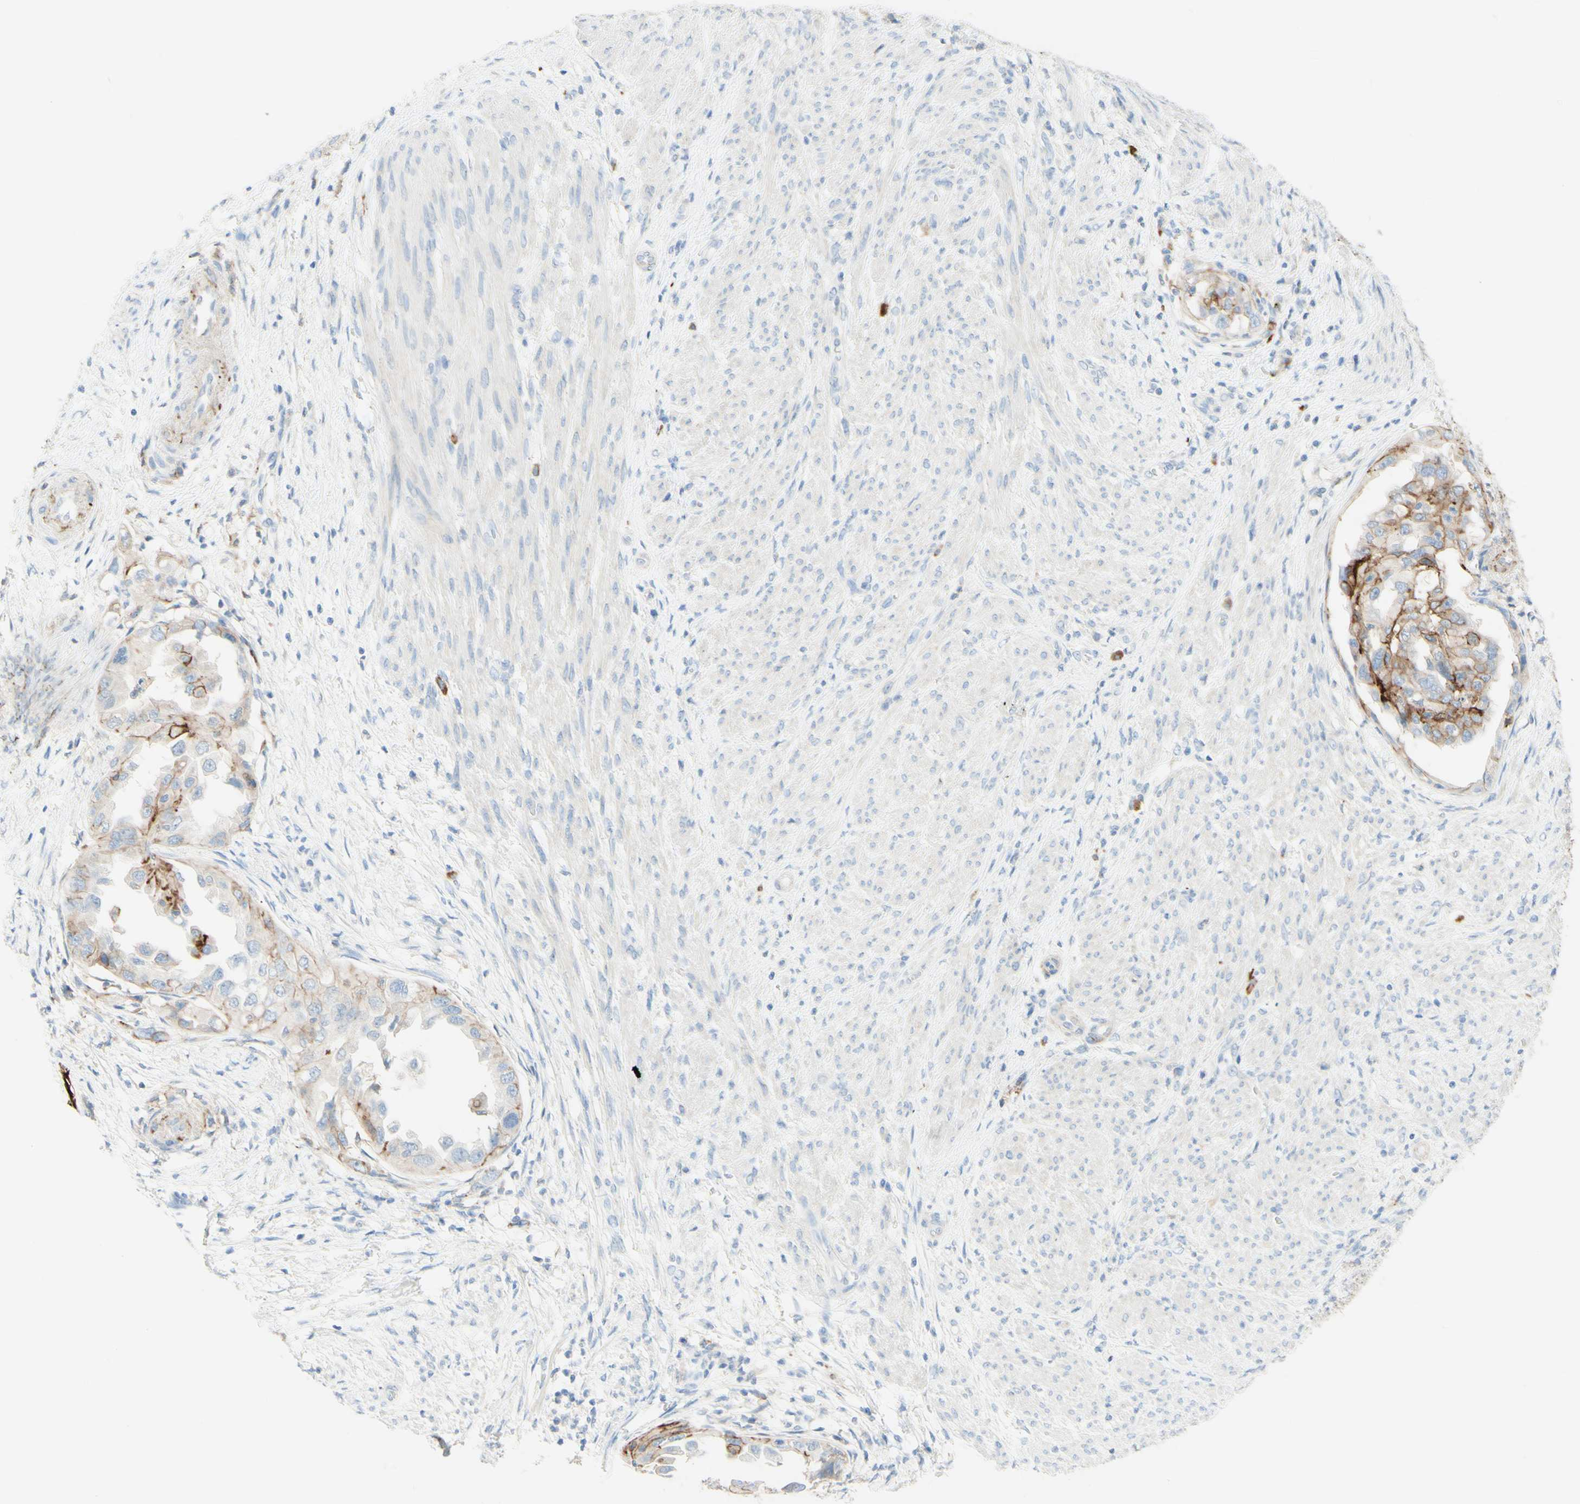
{"staining": {"intensity": "weak", "quantity": "25%-75%", "location": "cytoplasmic/membranous"}, "tissue": "endometrial cancer", "cell_type": "Tumor cells", "image_type": "cancer", "snomed": [{"axis": "morphology", "description": "Adenocarcinoma, NOS"}, {"axis": "topography", "description": "Endometrium"}], "caption": "This photomicrograph demonstrates endometrial cancer stained with immunohistochemistry to label a protein in brown. The cytoplasmic/membranous of tumor cells show weak positivity for the protein. Nuclei are counter-stained blue.", "gene": "ALCAM", "patient": {"sex": "female", "age": 85}}